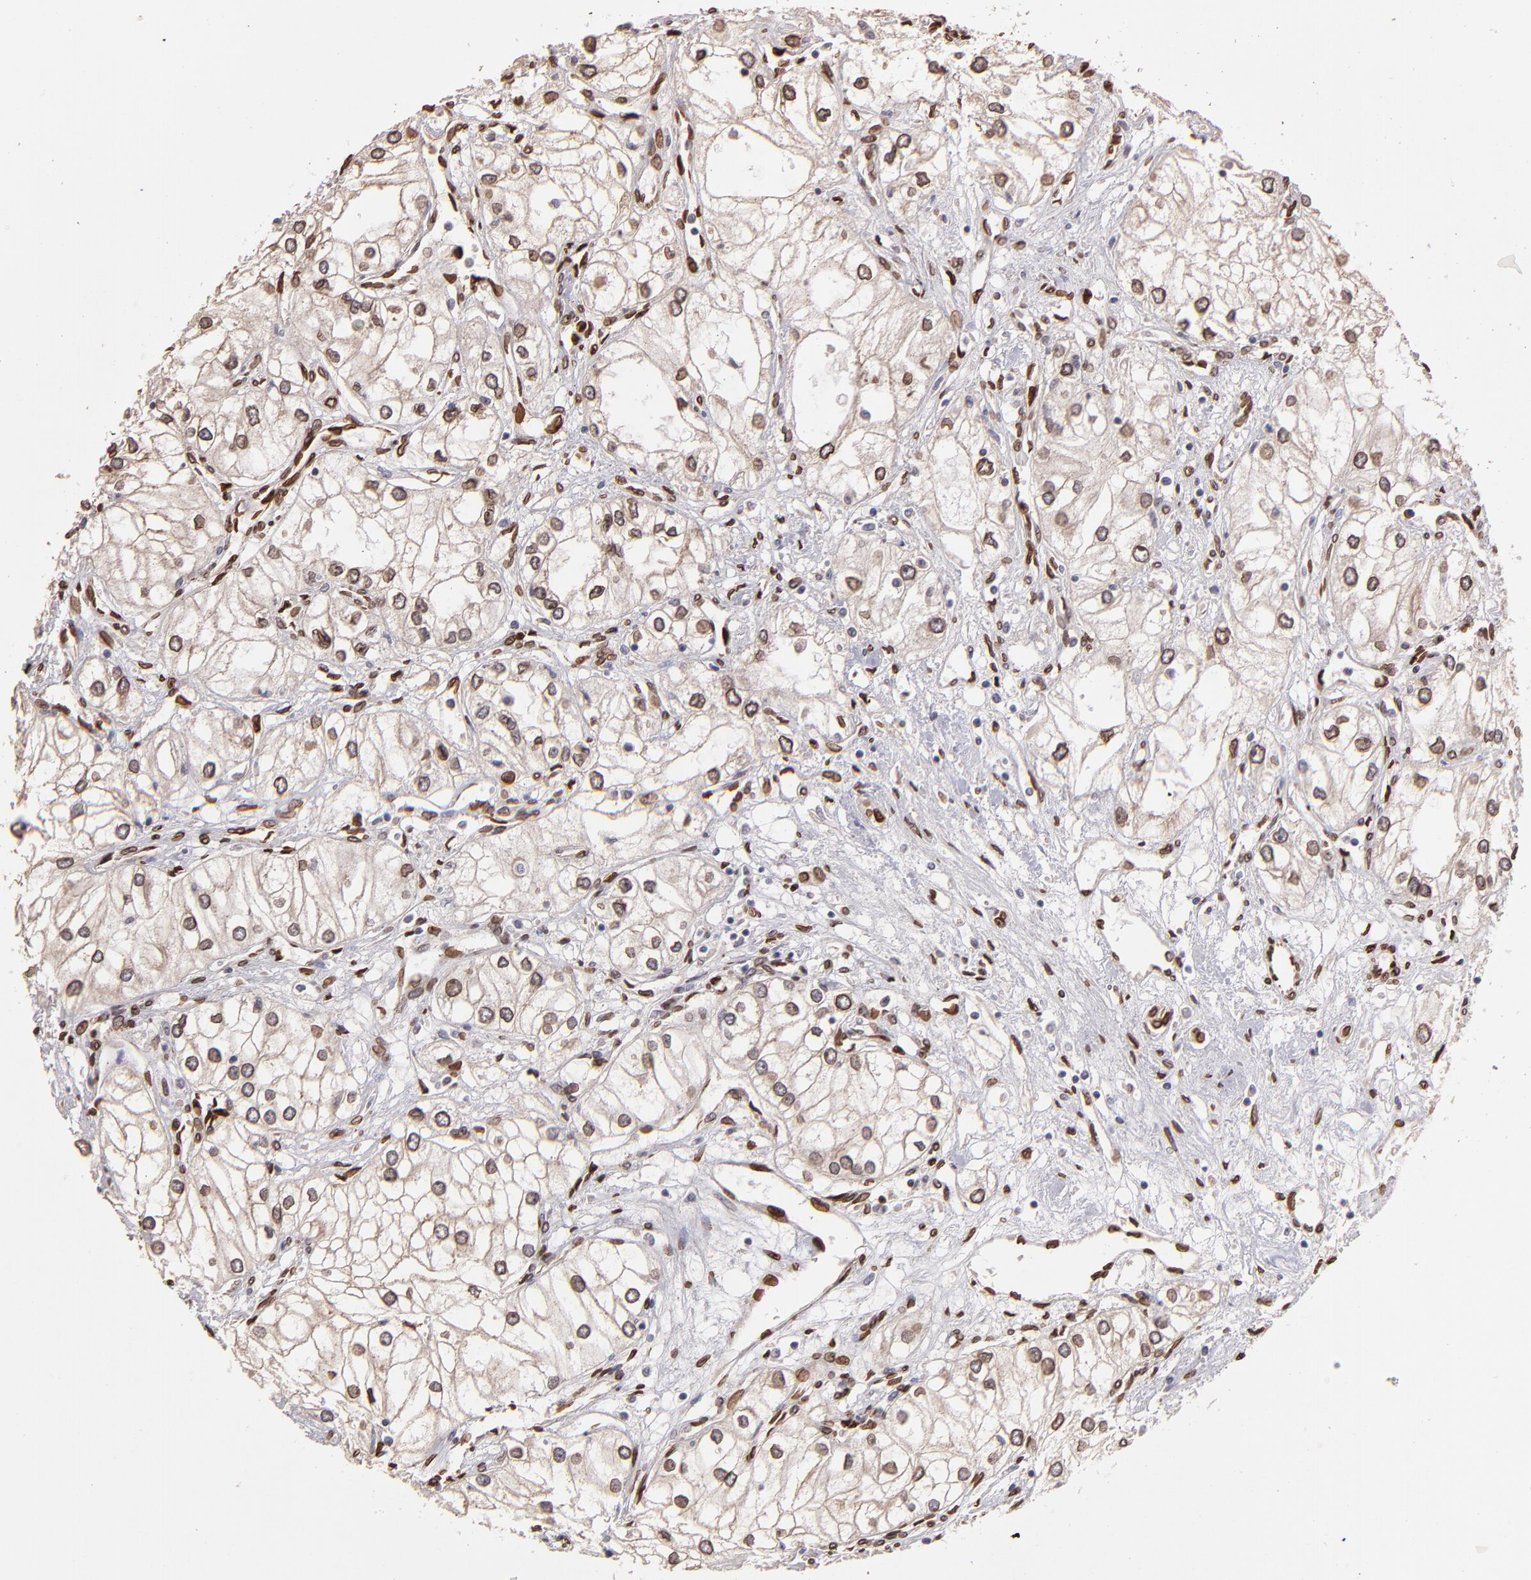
{"staining": {"intensity": "moderate", "quantity": ">75%", "location": "cytoplasmic/membranous,nuclear"}, "tissue": "renal cancer", "cell_type": "Tumor cells", "image_type": "cancer", "snomed": [{"axis": "morphology", "description": "Adenocarcinoma, NOS"}, {"axis": "topography", "description": "Kidney"}], "caption": "Immunohistochemical staining of adenocarcinoma (renal) reveals medium levels of moderate cytoplasmic/membranous and nuclear protein expression in approximately >75% of tumor cells.", "gene": "PUM3", "patient": {"sex": "male", "age": 57}}